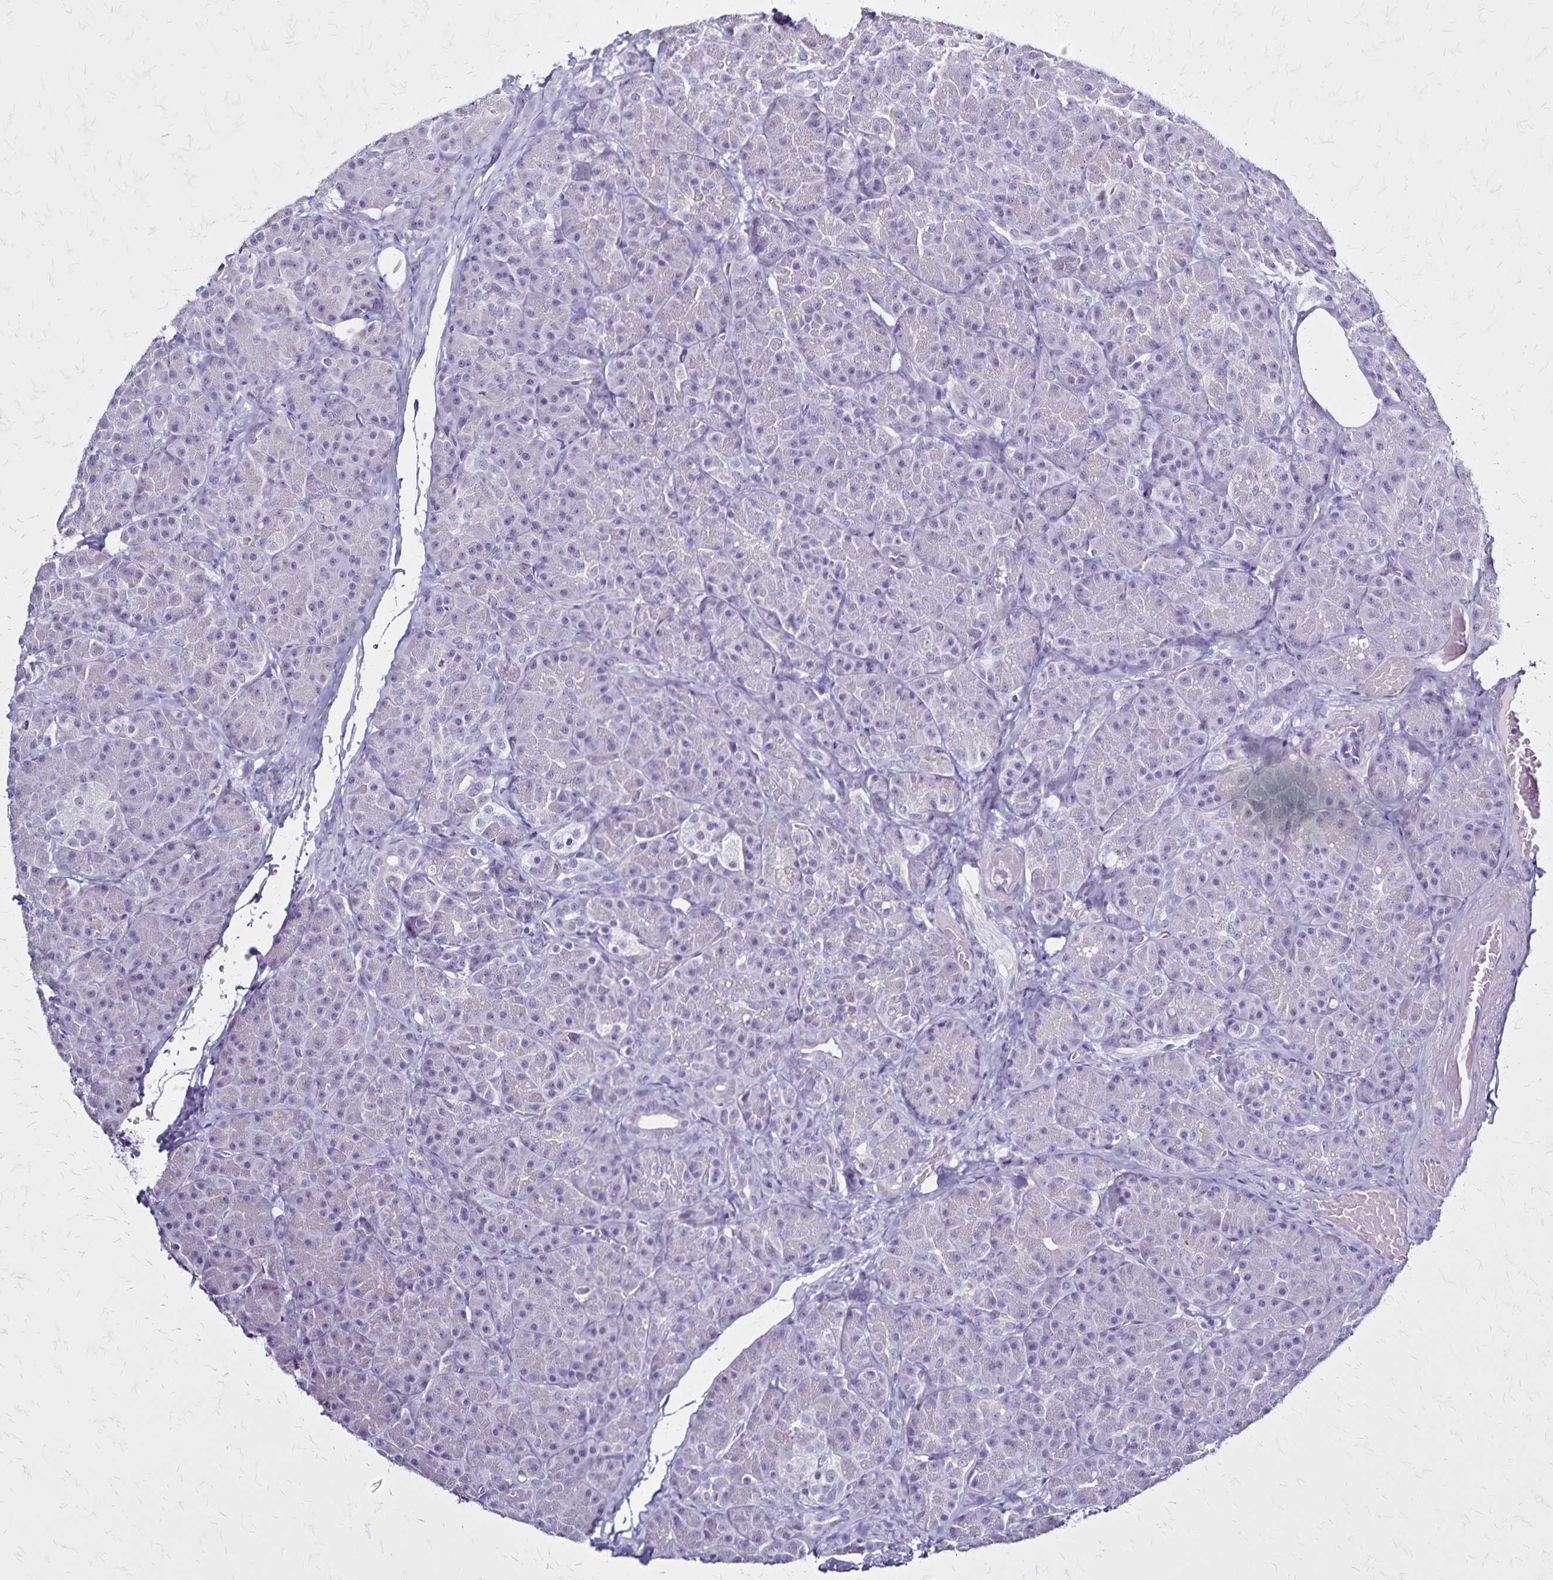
{"staining": {"intensity": "negative", "quantity": "none", "location": "none"}, "tissue": "pancreas", "cell_type": "Exocrine glandular cells", "image_type": "normal", "snomed": [{"axis": "morphology", "description": "Normal tissue, NOS"}, {"axis": "topography", "description": "Pancreas"}], "caption": "Immunohistochemistry of benign human pancreas reveals no staining in exocrine glandular cells.", "gene": "PLXNA4", "patient": {"sex": "male", "age": 57}}